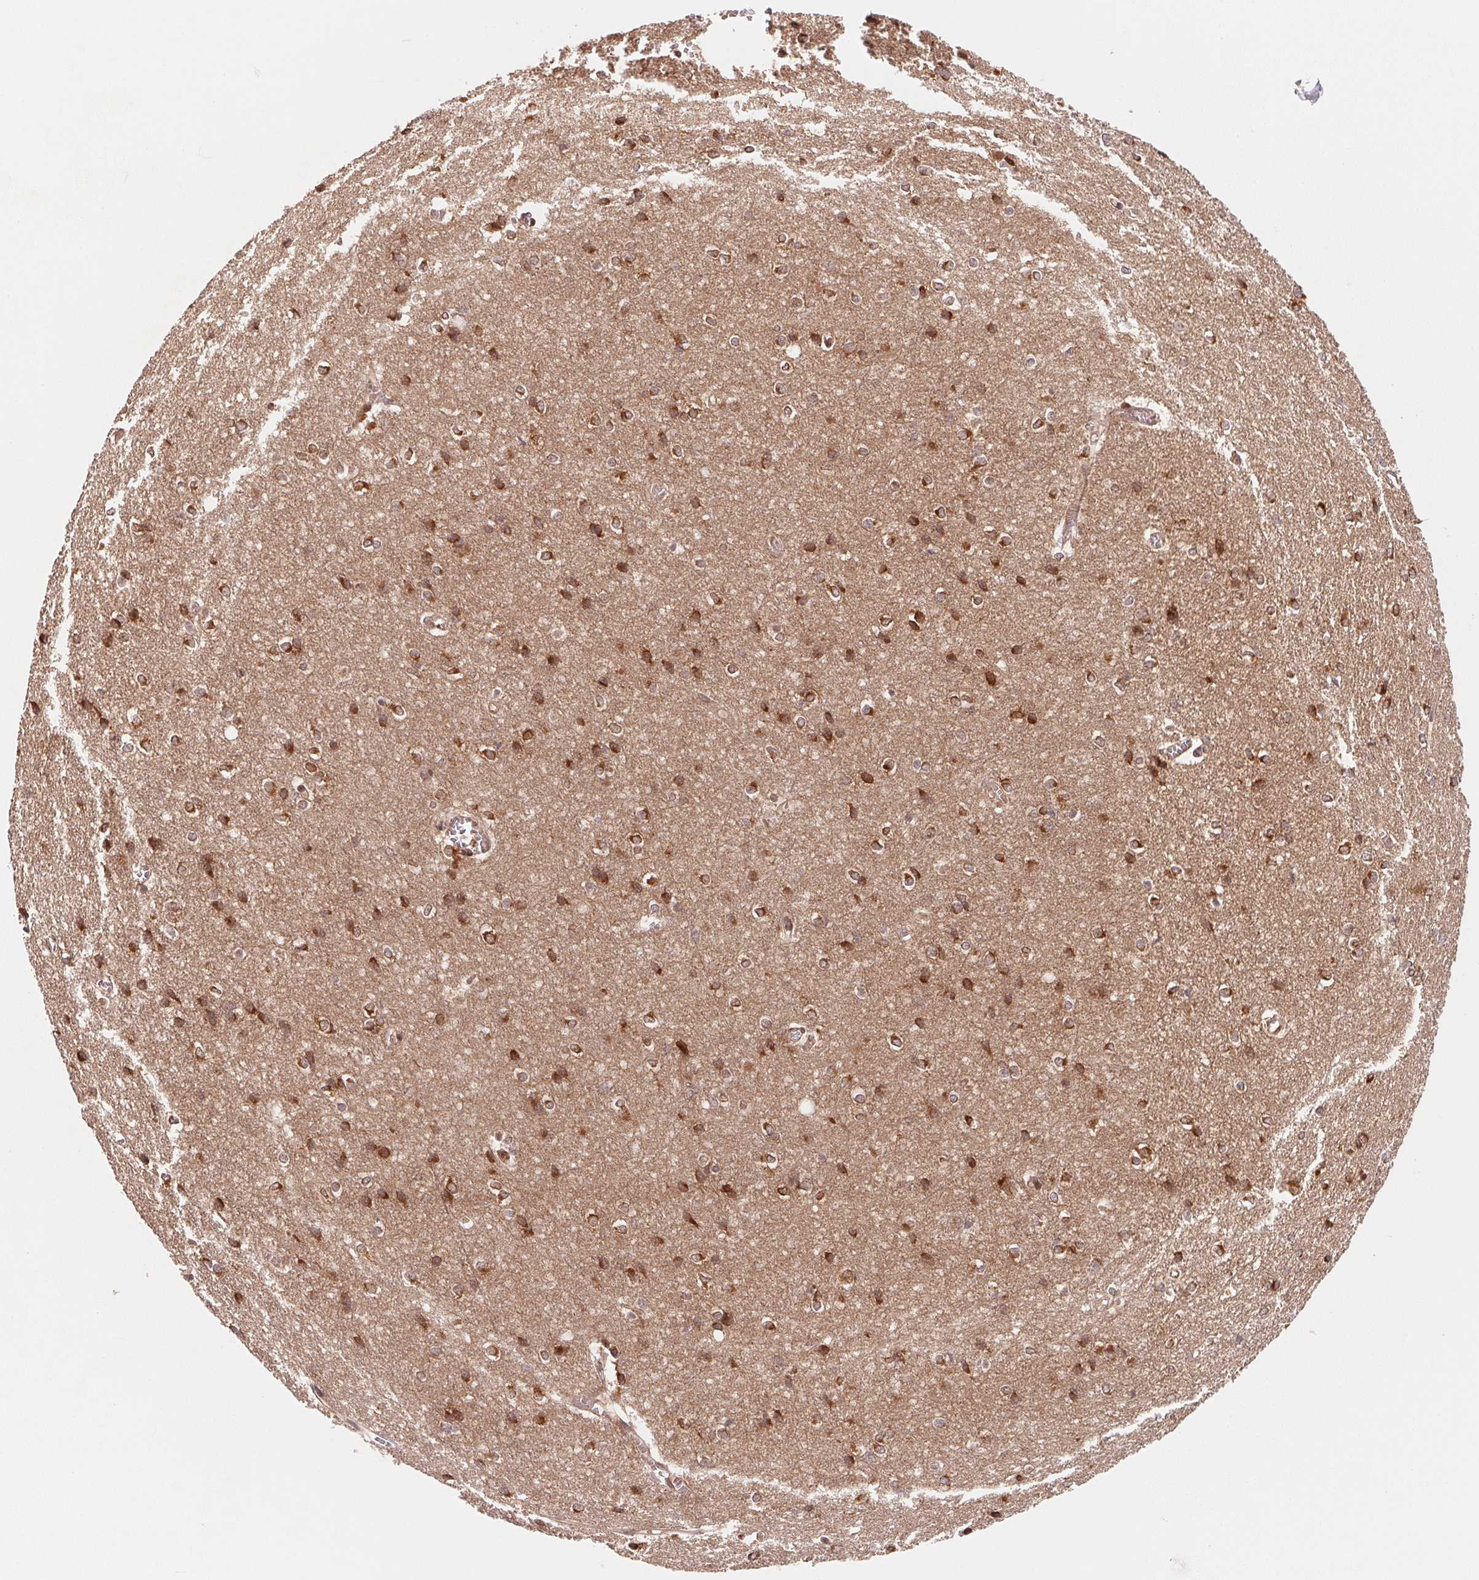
{"staining": {"intensity": "negative", "quantity": "none", "location": "none"}, "tissue": "cerebral cortex", "cell_type": "Endothelial cells", "image_type": "normal", "snomed": [{"axis": "morphology", "description": "Normal tissue, NOS"}, {"axis": "topography", "description": "Cerebral cortex"}], "caption": "The micrograph shows no staining of endothelial cells in normal cerebral cortex.", "gene": "CCDC102B", "patient": {"sex": "male", "age": 37}}